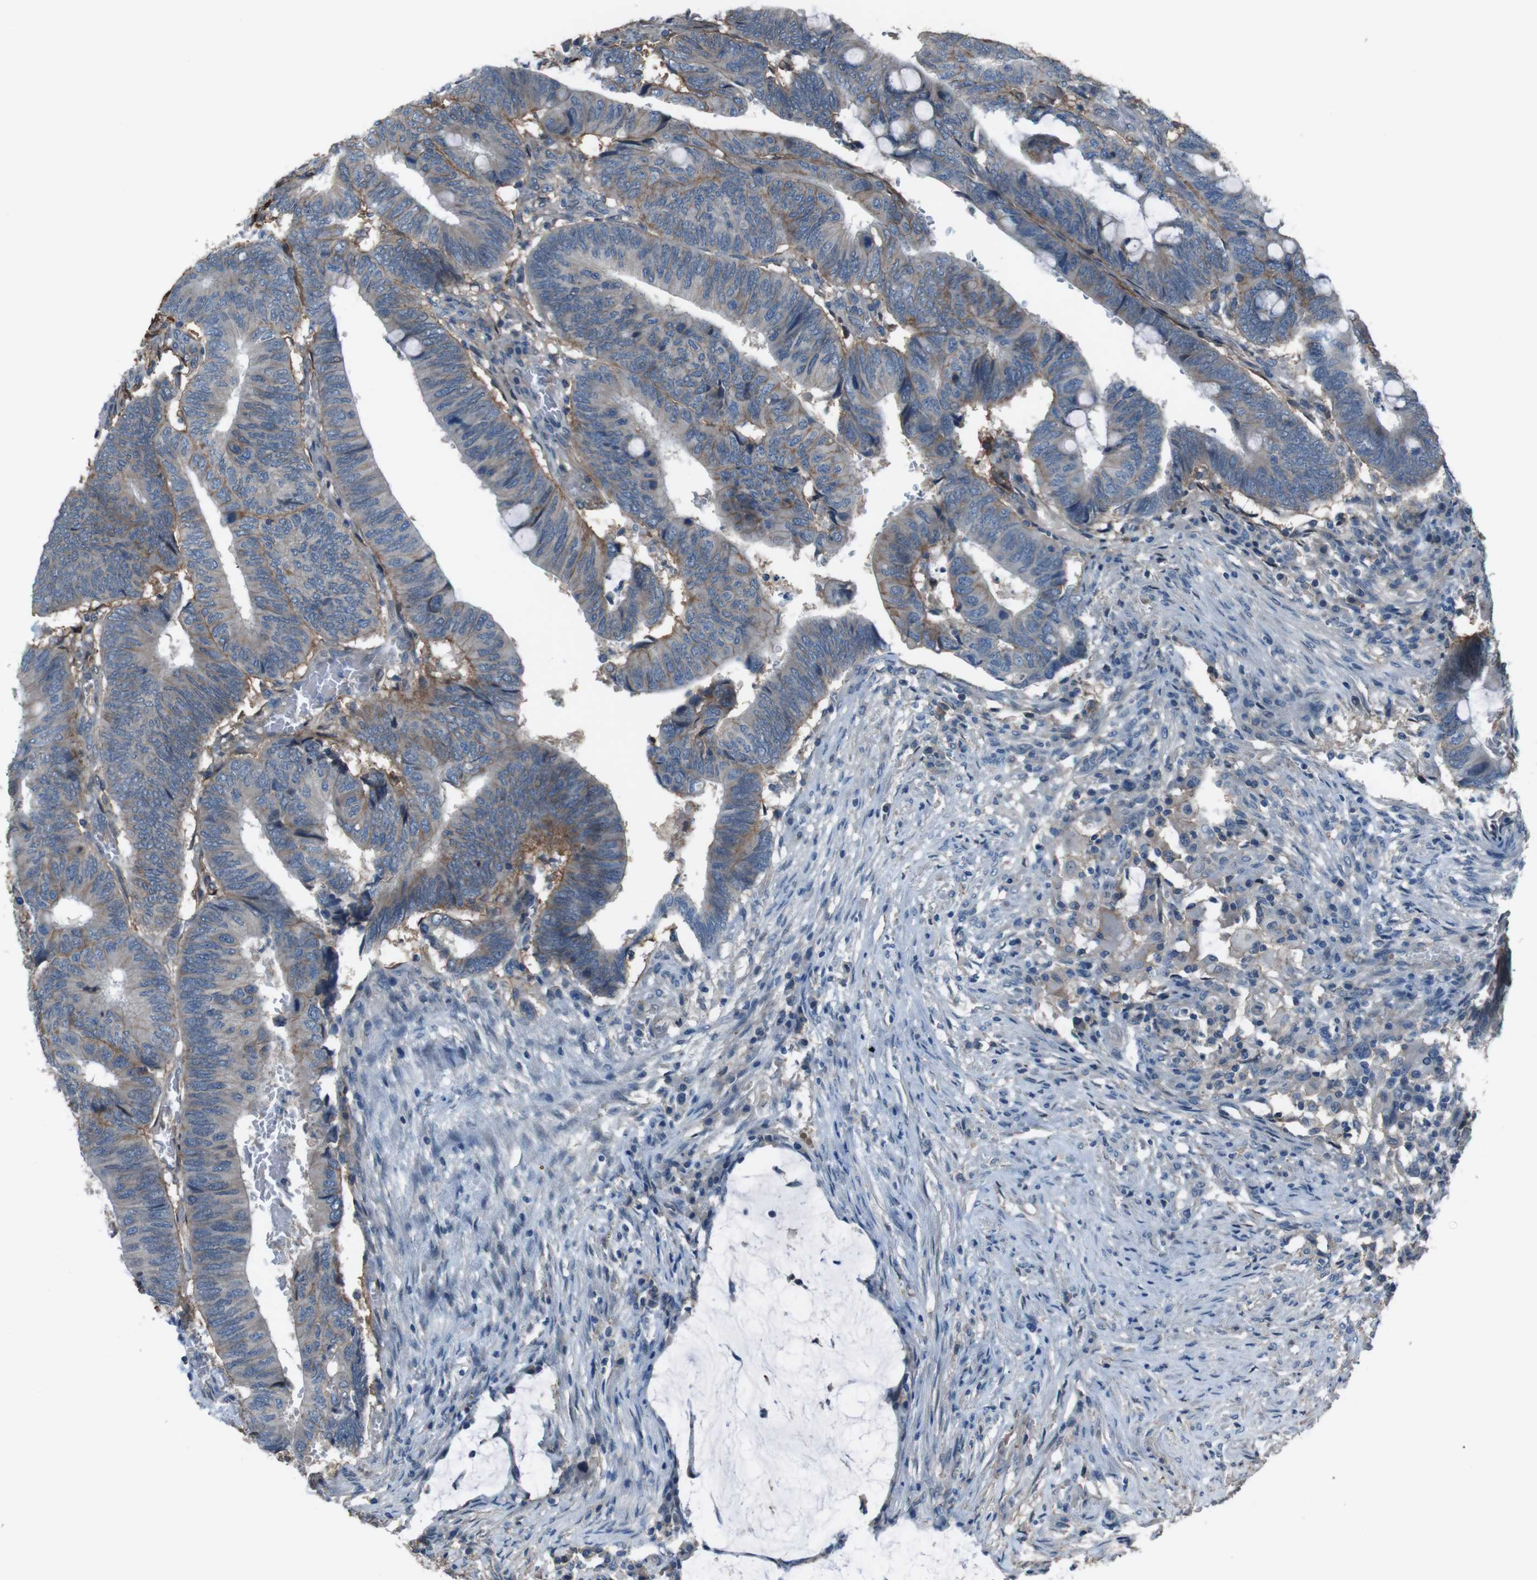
{"staining": {"intensity": "negative", "quantity": "none", "location": "none"}, "tissue": "colorectal cancer", "cell_type": "Tumor cells", "image_type": "cancer", "snomed": [{"axis": "morphology", "description": "Normal tissue, NOS"}, {"axis": "morphology", "description": "Adenocarcinoma, NOS"}, {"axis": "topography", "description": "Rectum"}, {"axis": "topography", "description": "Peripheral nerve tissue"}], "caption": "Immunohistochemistry (IHC) photomicrograph of human colorectal cancer (adenocarcinoma) stained for a protein (brown), which exhibits no expression in tumor cells.", "gene": "ATP2B1", "patient": {"sex": "male", "age": 92}}